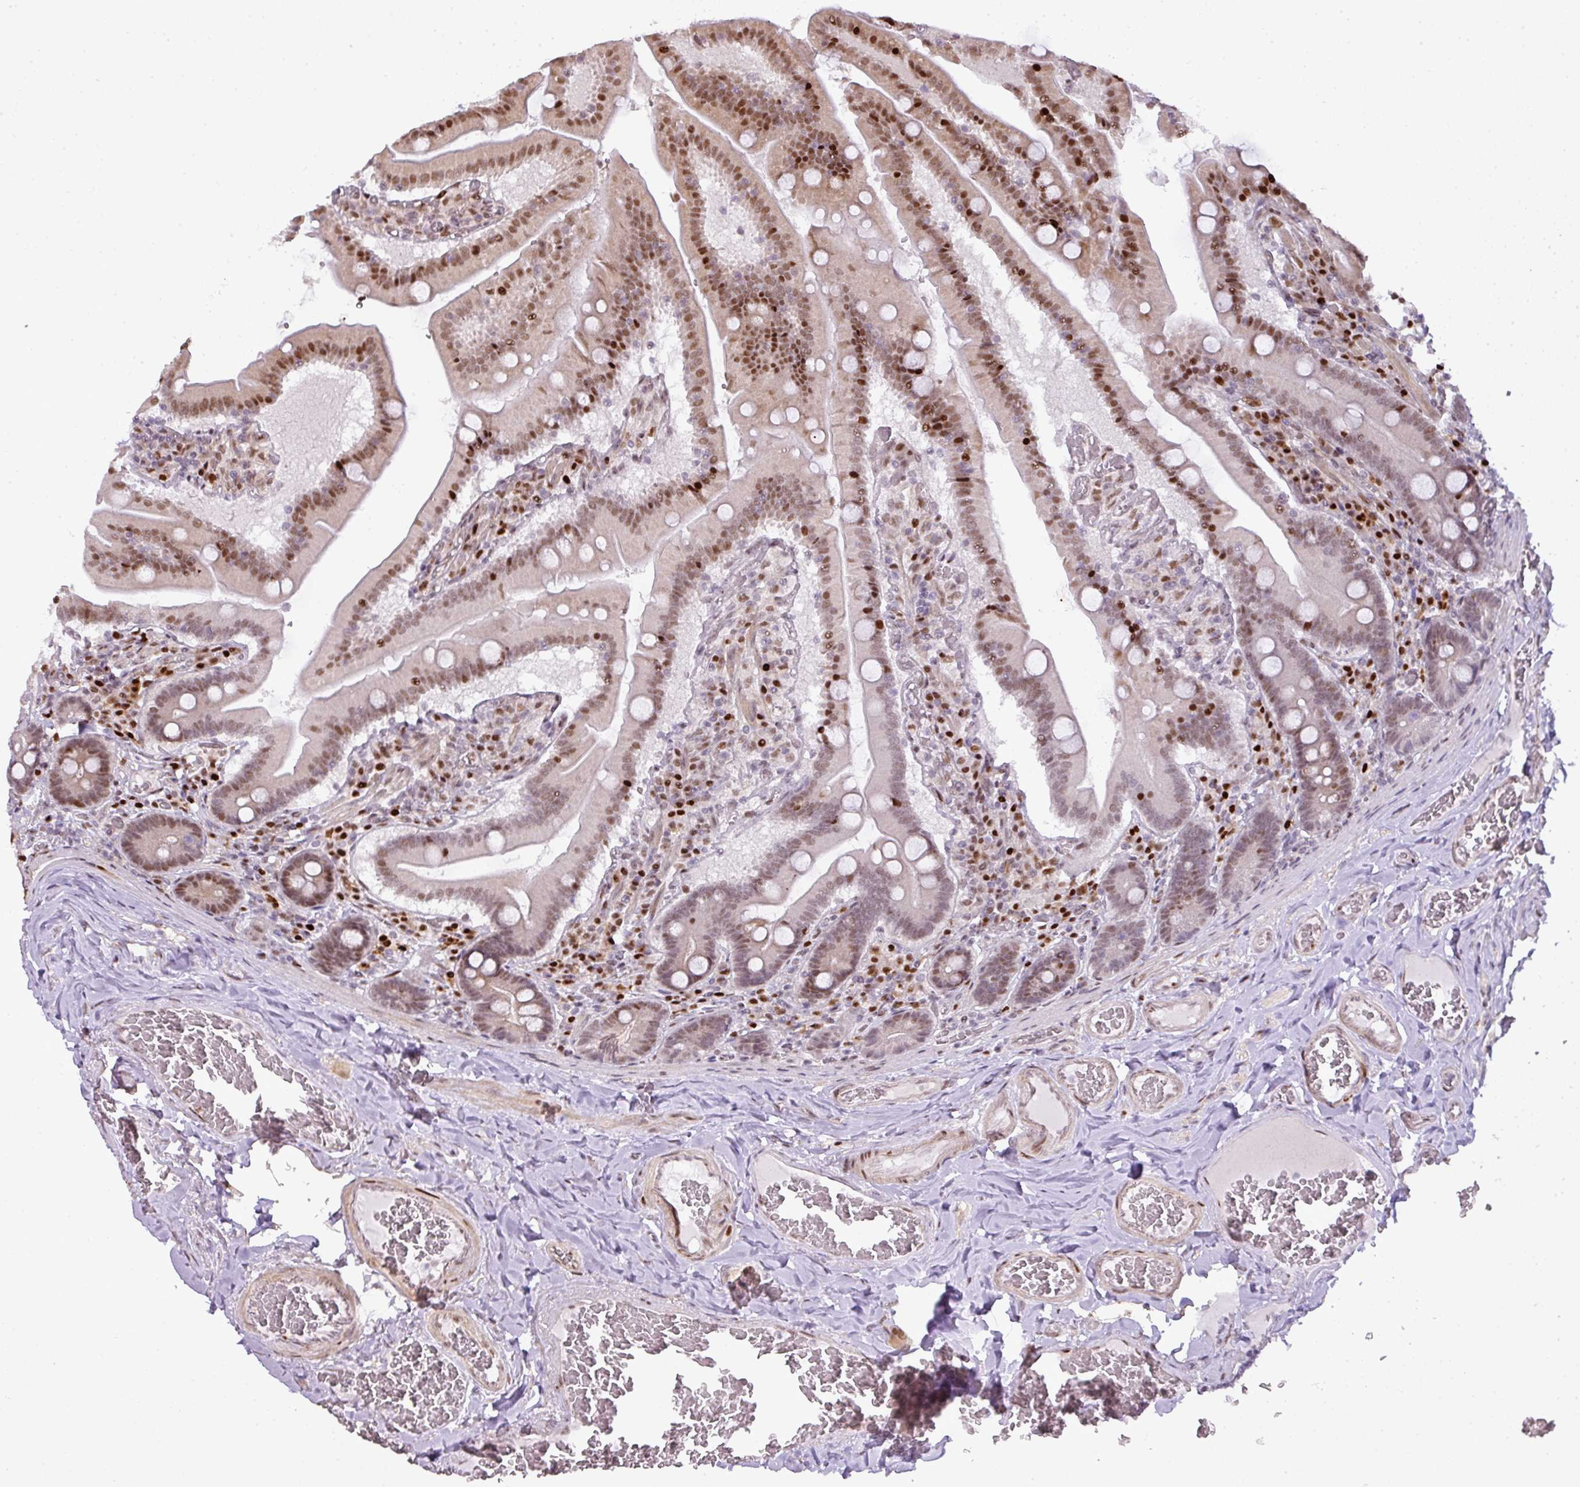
{"staining": {"intensity": "strong", "quantity": "25%-75%", "location": "cytoplasmic/membranous,nuclear"}, "tissue": "duodenum", "cell_type": "Glandular cells", "image_type": "normal", "snomed": [{"axis": "morphology", "description": "Normal tissue, NOS"}, {"axis": "topography", "description": "Duodenum"}], "caption": "Immunohistochemistry (IHC) of normal duodenum displays high levels of strong cytoplasmic/membranous,nuclear positivity in approximately 25%-75% of glandular cells.", "gene": "MYSM1", "patient": {"sex": "female", "age": 62}}